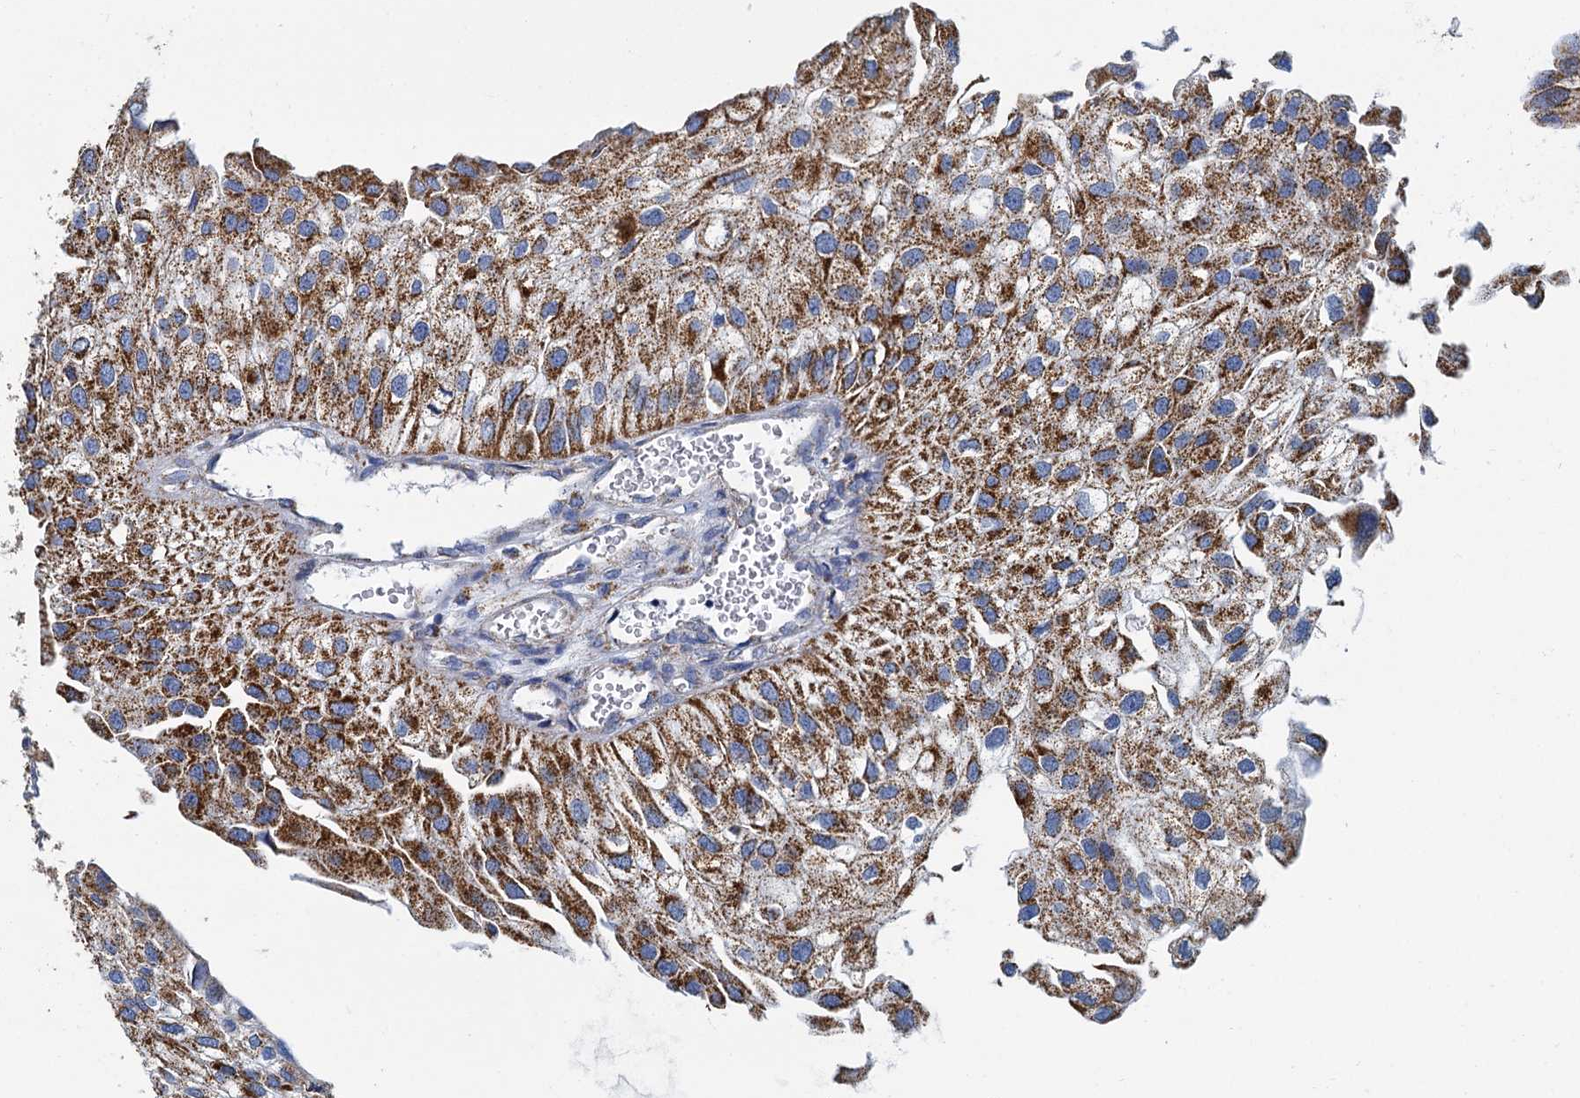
{"staining": {"intensity": "moderate", "quantity": ">75%", "location": "cytoplasmic/membranous"}, "tissue": "urothelial cancer", "cell_type": "Tumor cells", "image_type": "cancer", "snomed": [{"axis": "morphology", "description": "Urothelial carcinoma, Low grade"}, {"axis": "topography", "description": "Urinary bladder"}], "caption": "Moderate cytoplasmic/membranous protein positivity is present in about >75% of tumor cells in urothelial carcinoma (low-grade).", "gene": "CCP110", "patient": {"sex": "female", "age": 89}}